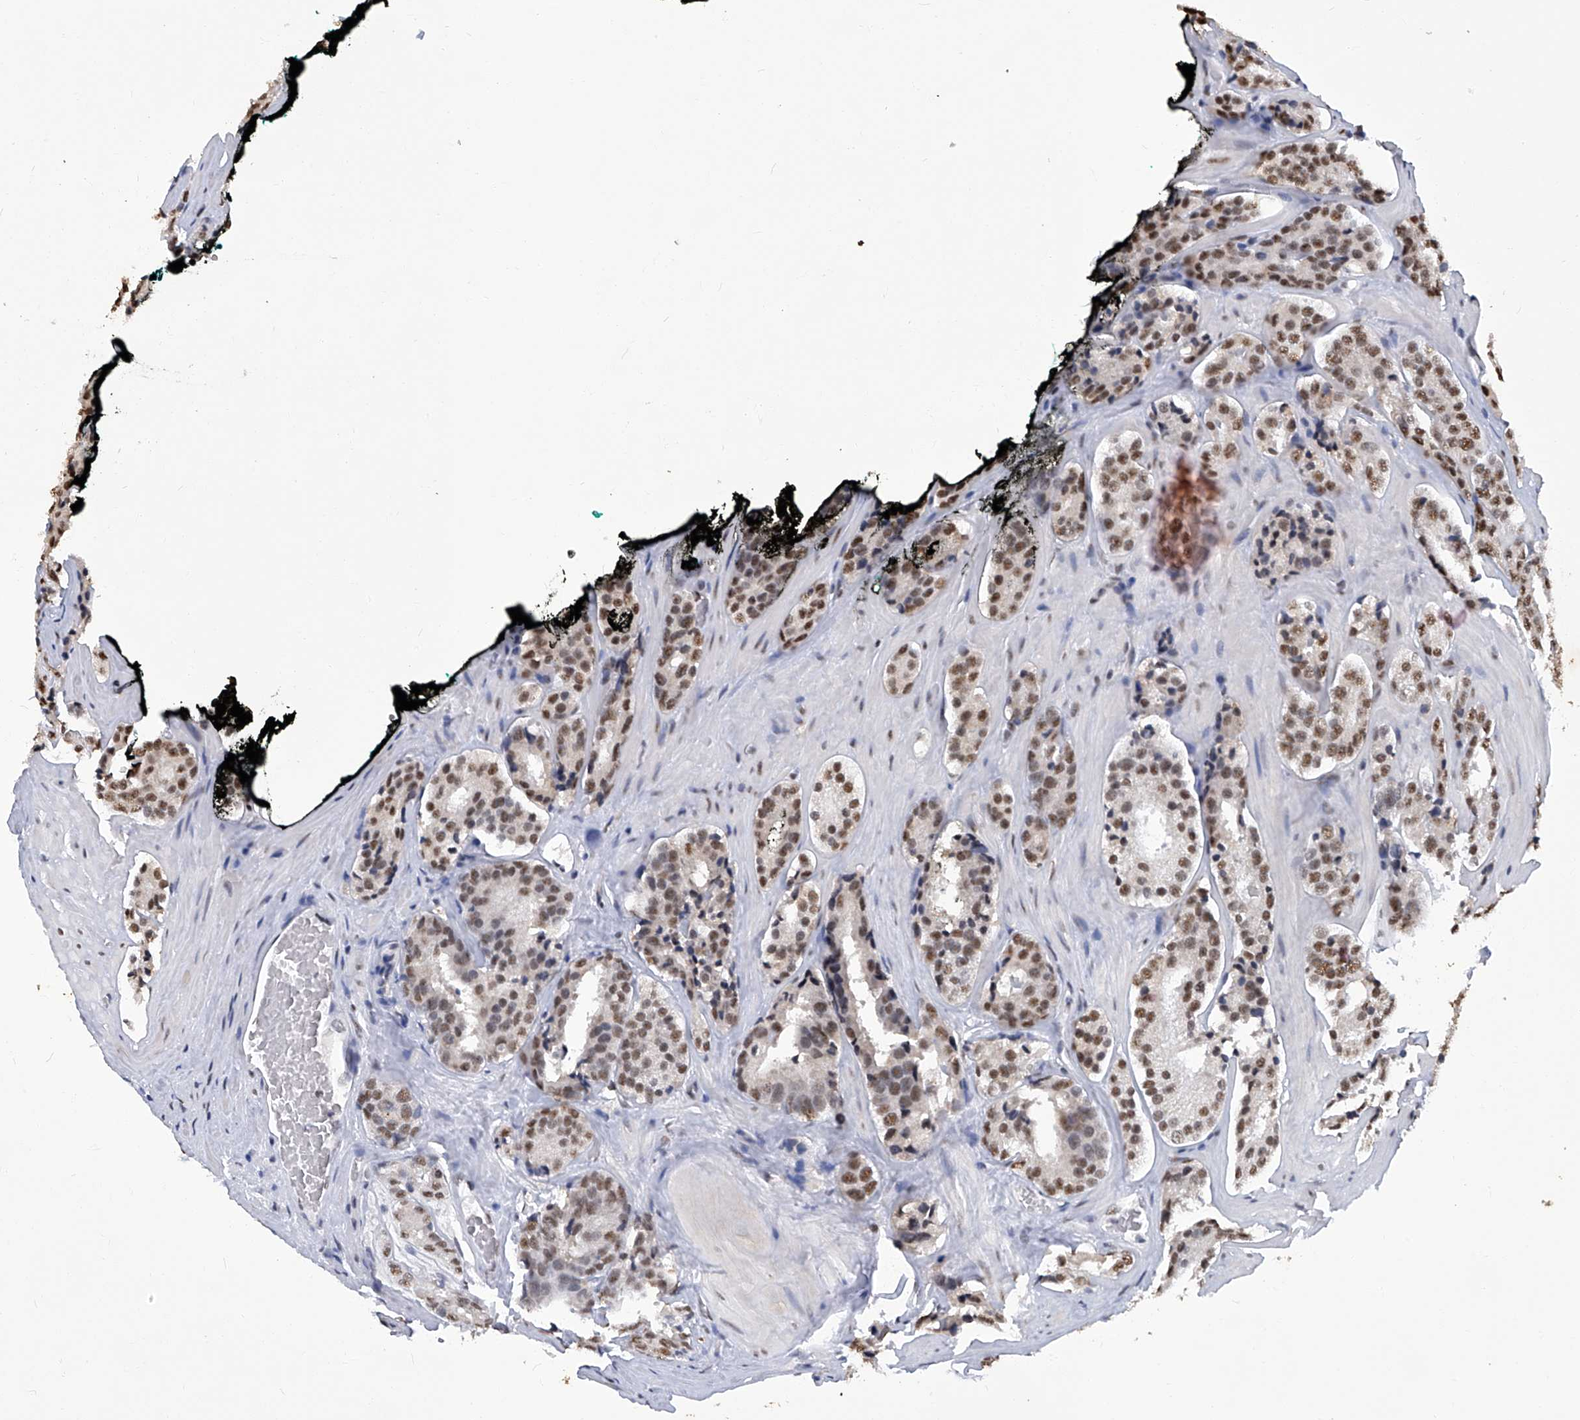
{"staining": {"intensity": "moderate", "quantity": ">75%", "location": "nuclear"}, "tissue": "prostate cancer", "cell_type": "Tumor cells", "image_type": "cancer", "snomed": [{"axis": "morphology", "description": "Adenocarcinoma, High grade"}, {"axis": "topography", "description": "Prostate"}], "caption": "Immunohistochemical staining of human prostate cancer (high-grade adenocarcinoma) displays medium levels of moderate nuclear expression in about >75% of tumor cells.", "gene": "HBP1", "patient": {"sex": "male", "age": 60}}